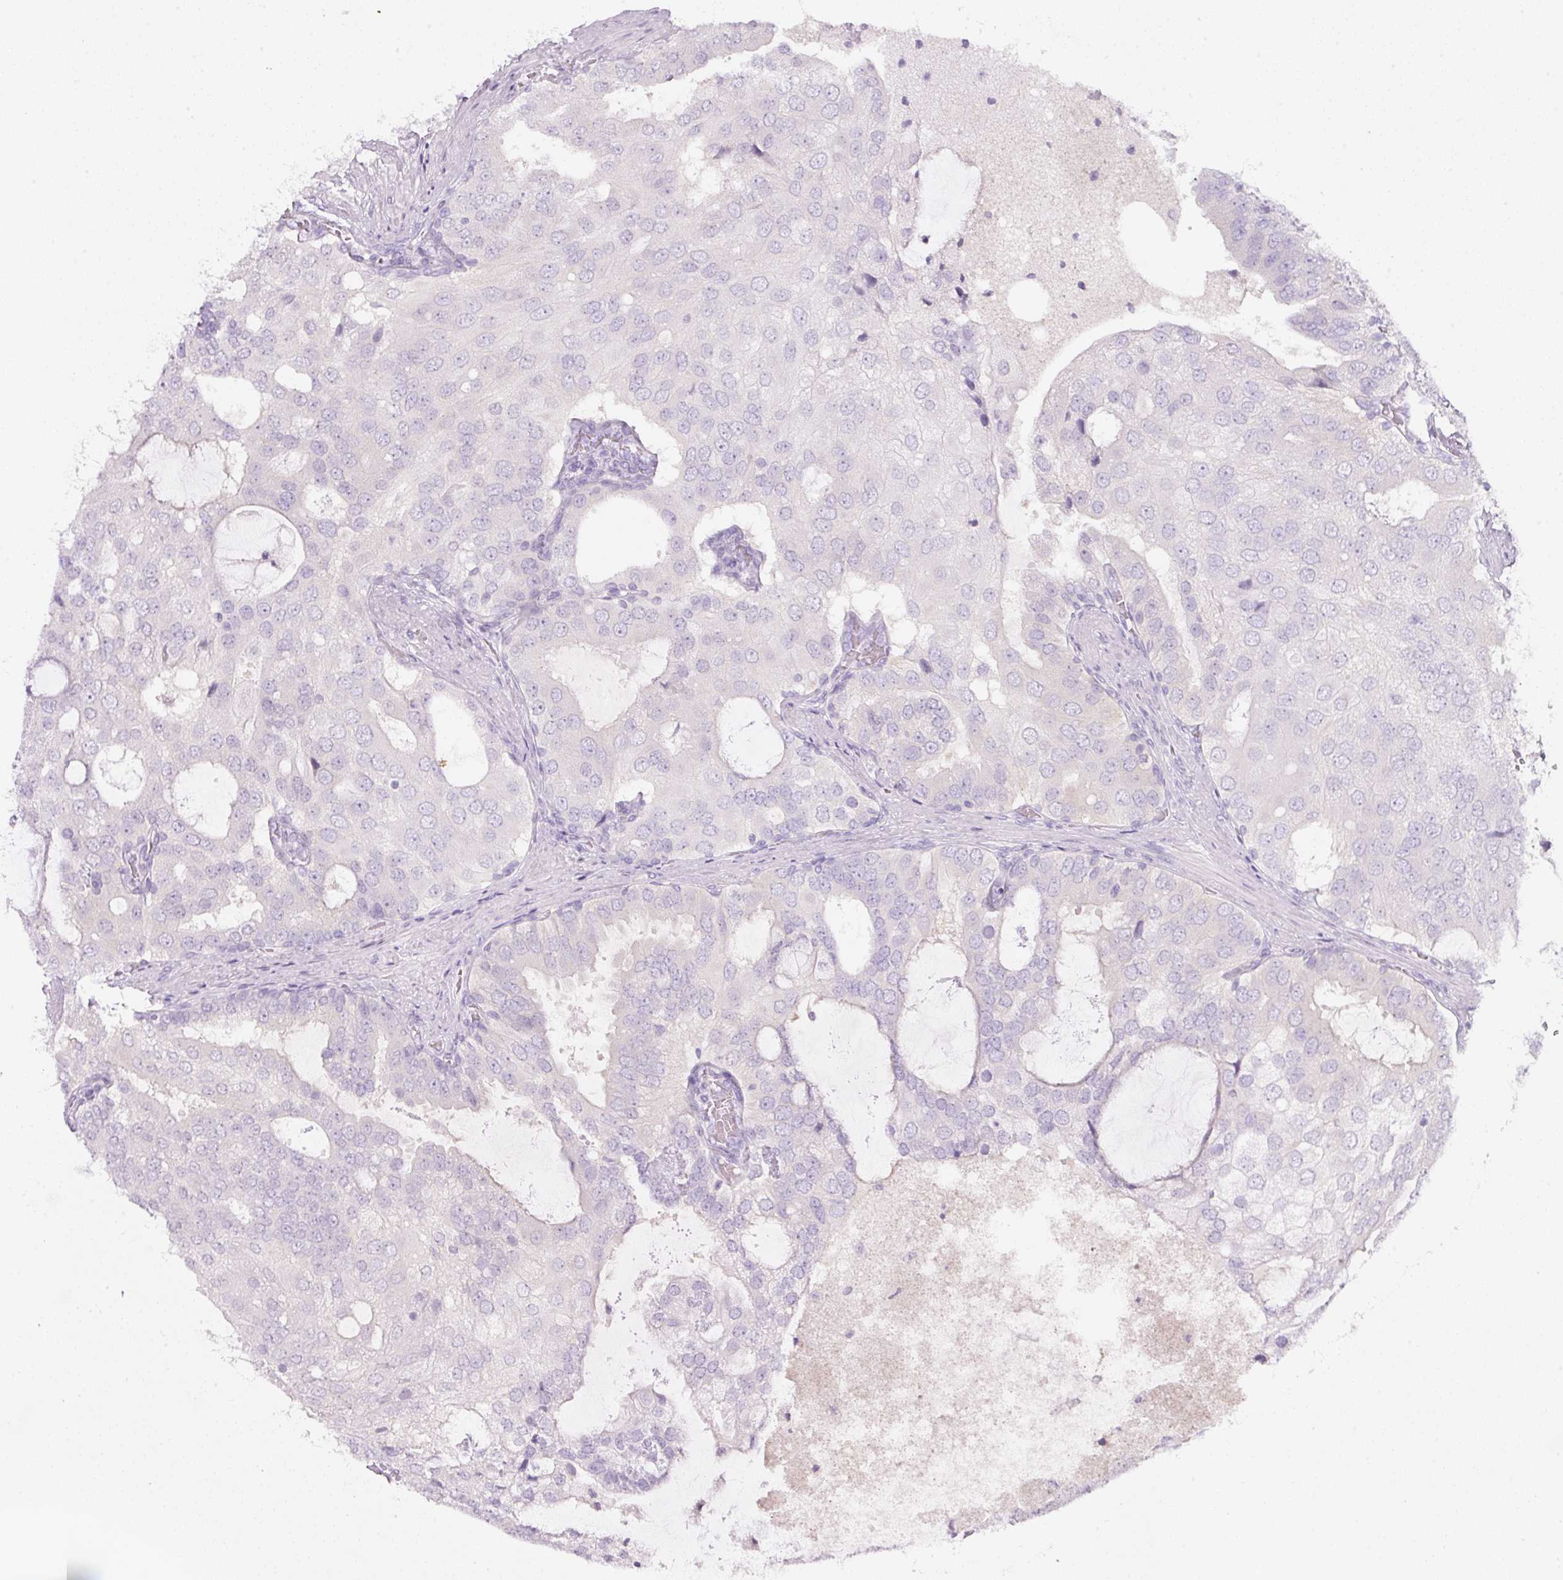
{"staining": {"intensity": "negative", "quantity": "none", "location": "none"}, "tissue": "prostate cancer", "cell_type": "Tumor cells", "image_type": "cancer", "snomed": [{"axis": "morphology", "description": "Adenocarcinoma, High grade"}, {"axis": "topography", "description": "Prostate"}], "caption": "Micrograph shows no significant protein expression in tumor cells of prostate cancer.", "gene": "SLC2A2", "patient": {"sex": "male", "age": 55}}